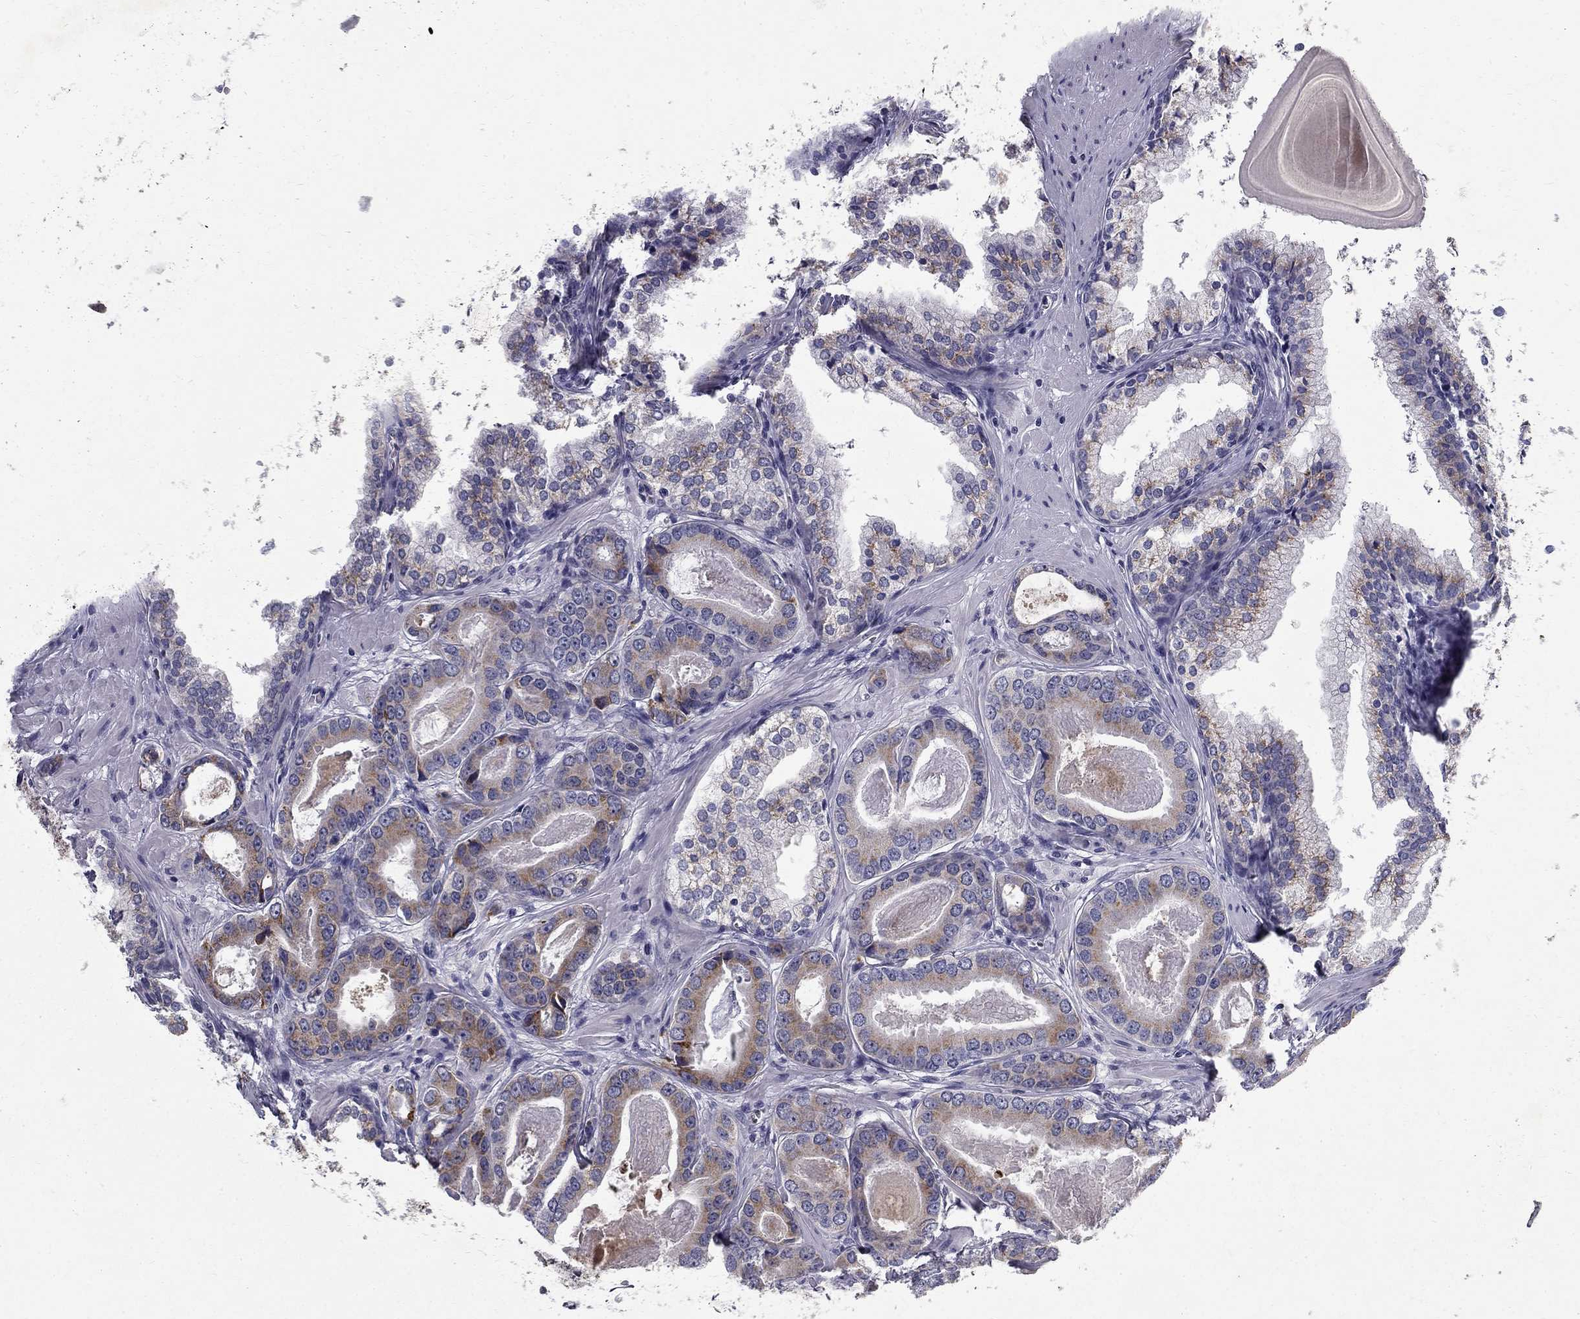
{"staining": {"intensity": "strong", "quantity": "25%-75%", "location": "cytoplasmic/membranous"}, "tissue": "prostate cancer", "cell_type": "Tumor cells", "image_type": "cancer", "snomed": [{"axis": "morphology", "description": "Adenocarcinoma, NOS"}, {"axis": "topography", "description": "Prostate"}], "caption": "There is high levels of strong cytoplasmic/membranous positivity in tumor cells of adenocarcinoma (prostate), as demonstrated by immunohistochemical staining (brown color).", "gene": "CLIC6", "patient": {"sex": "male", "age": 61}}